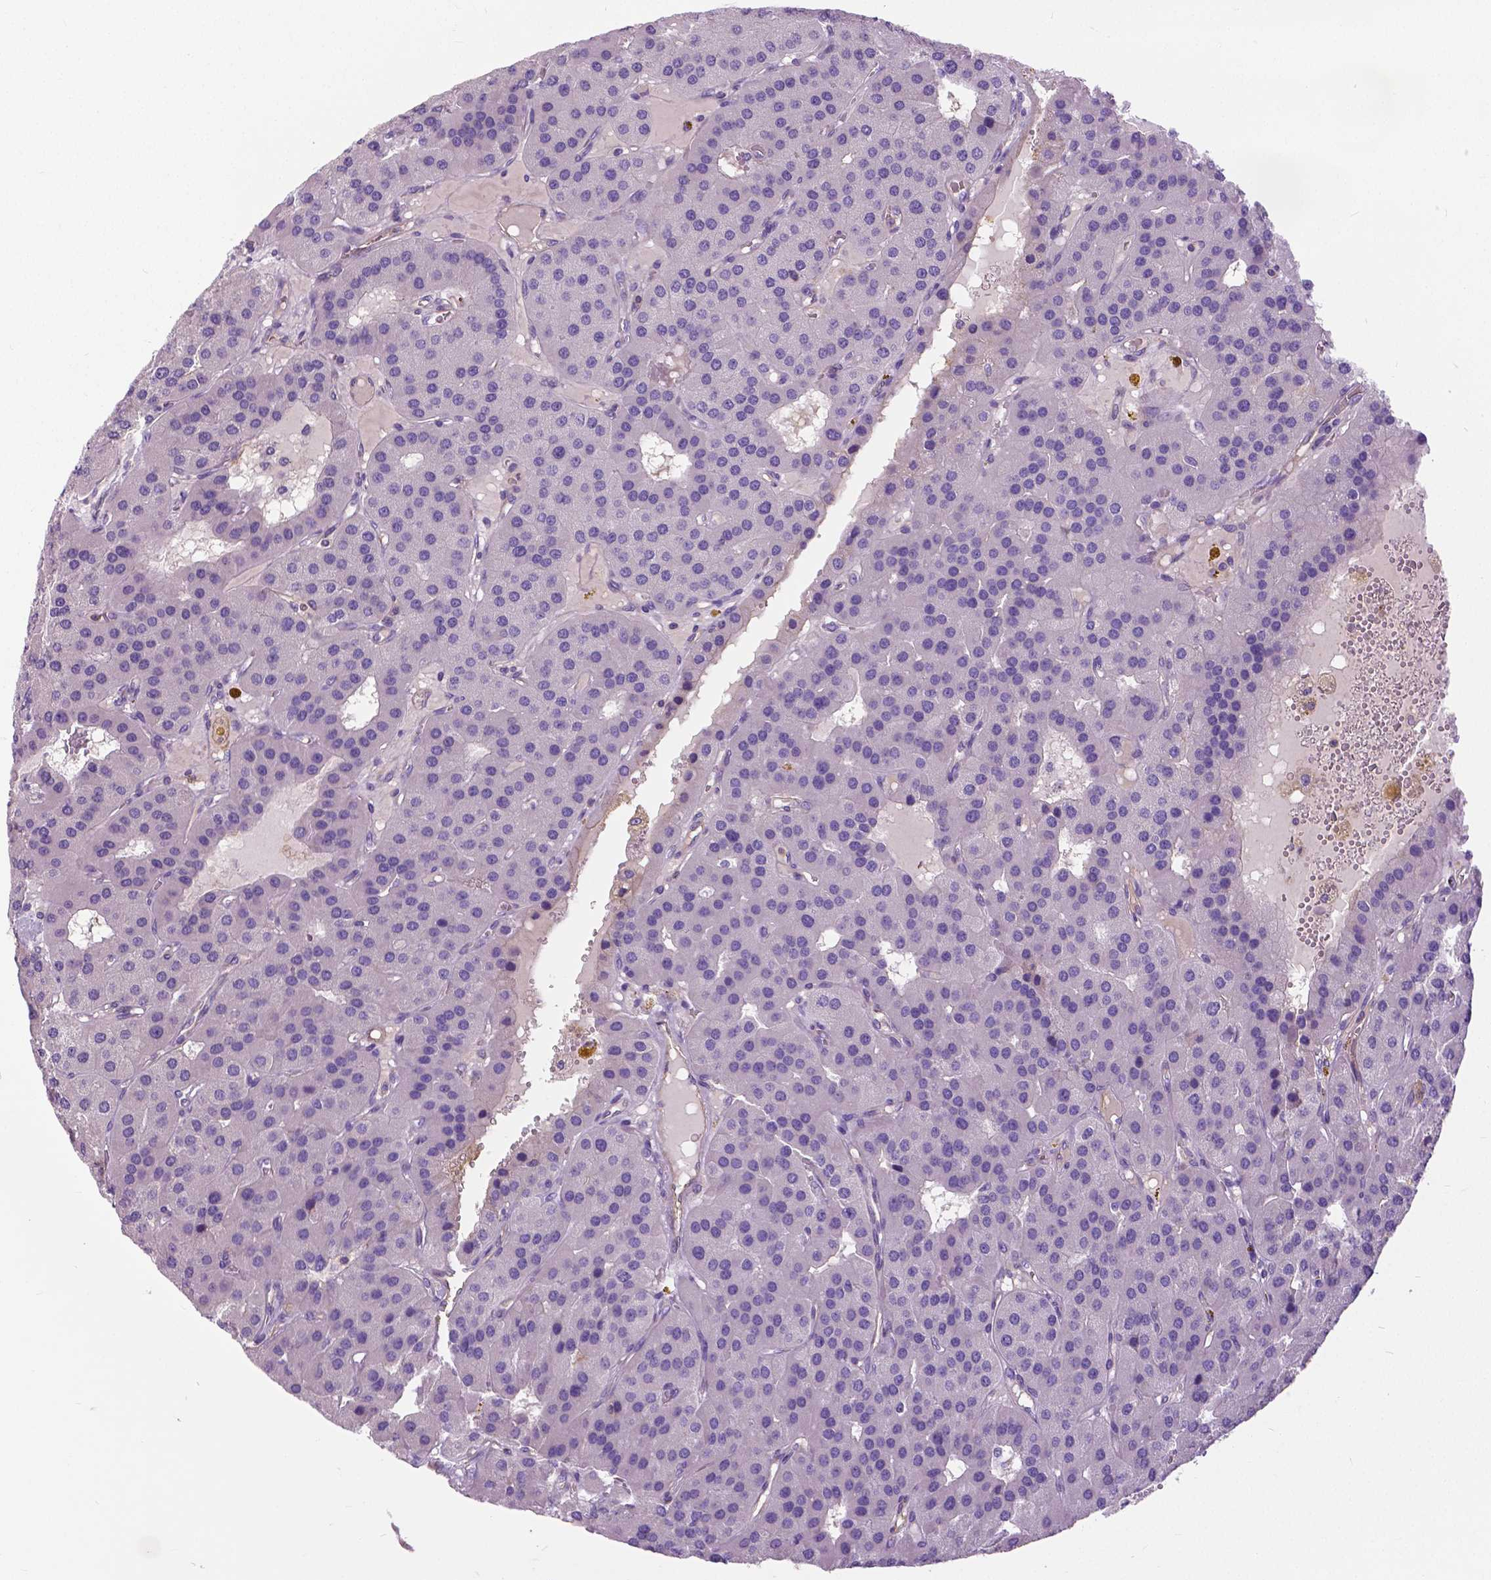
{"staining": {"intensity": "negative", "quantity": "none", "location": "none"}, "tissue": "parathyroid gland", "cell_type": "Glandular cells", "image_type": "normal", "snomed": [{"axis": "morphology", "description": "Normal tissue, NOS"}, {"axis": "morphology", "description": "Adenoma, NOS"}, {"axis": "topography", "description": "Parathyroid gland"}], "caption": "Glandular cells are negative for brown protein staining in normal parathyroid gland. (Stains: DAB immunohistochemistry (IHC) with hematoxylin counter stain, Microscopy: brightfield microscopy at high magnification).", "gene": "ANXA13", "patient": {"sex": "female", "age": 86}}